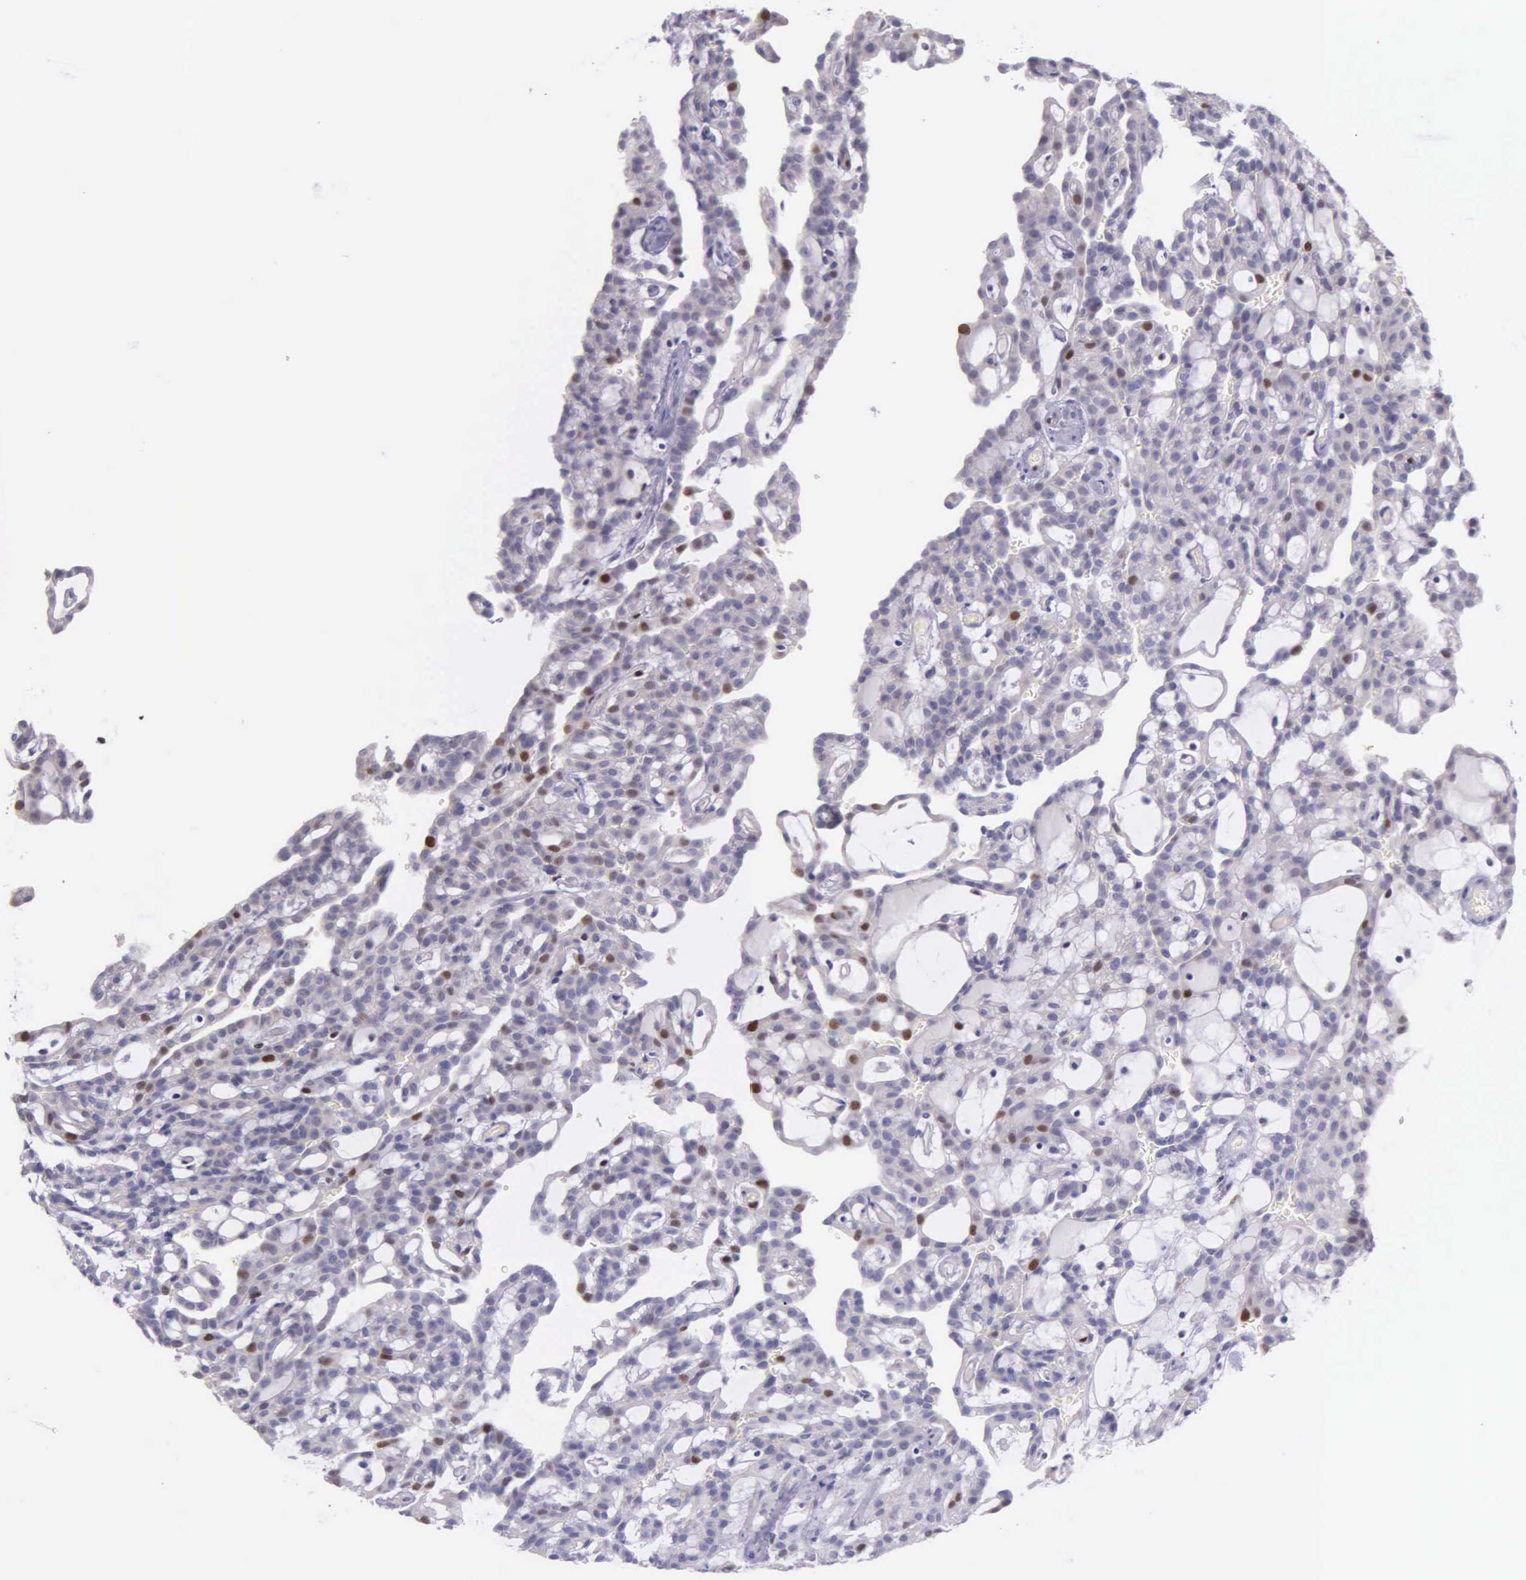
{"staining": {"intensity": "weak", "quantity": "<25%", "location": "nuclear"}, "tissue": "renal cancer", "cell_type": "Tumor cells", "image_type": "cancer", "snomed": [{"axis": "morphology", "description": "Adenocarcinoma, NOS"}, {"axis": "topography", "description": "Kidney"}], "caption": "Tumor cells are negative for brown protein staining in renal cancer.", "gene": "MCM5", "patient": {"sex": "male", "age": 63}}